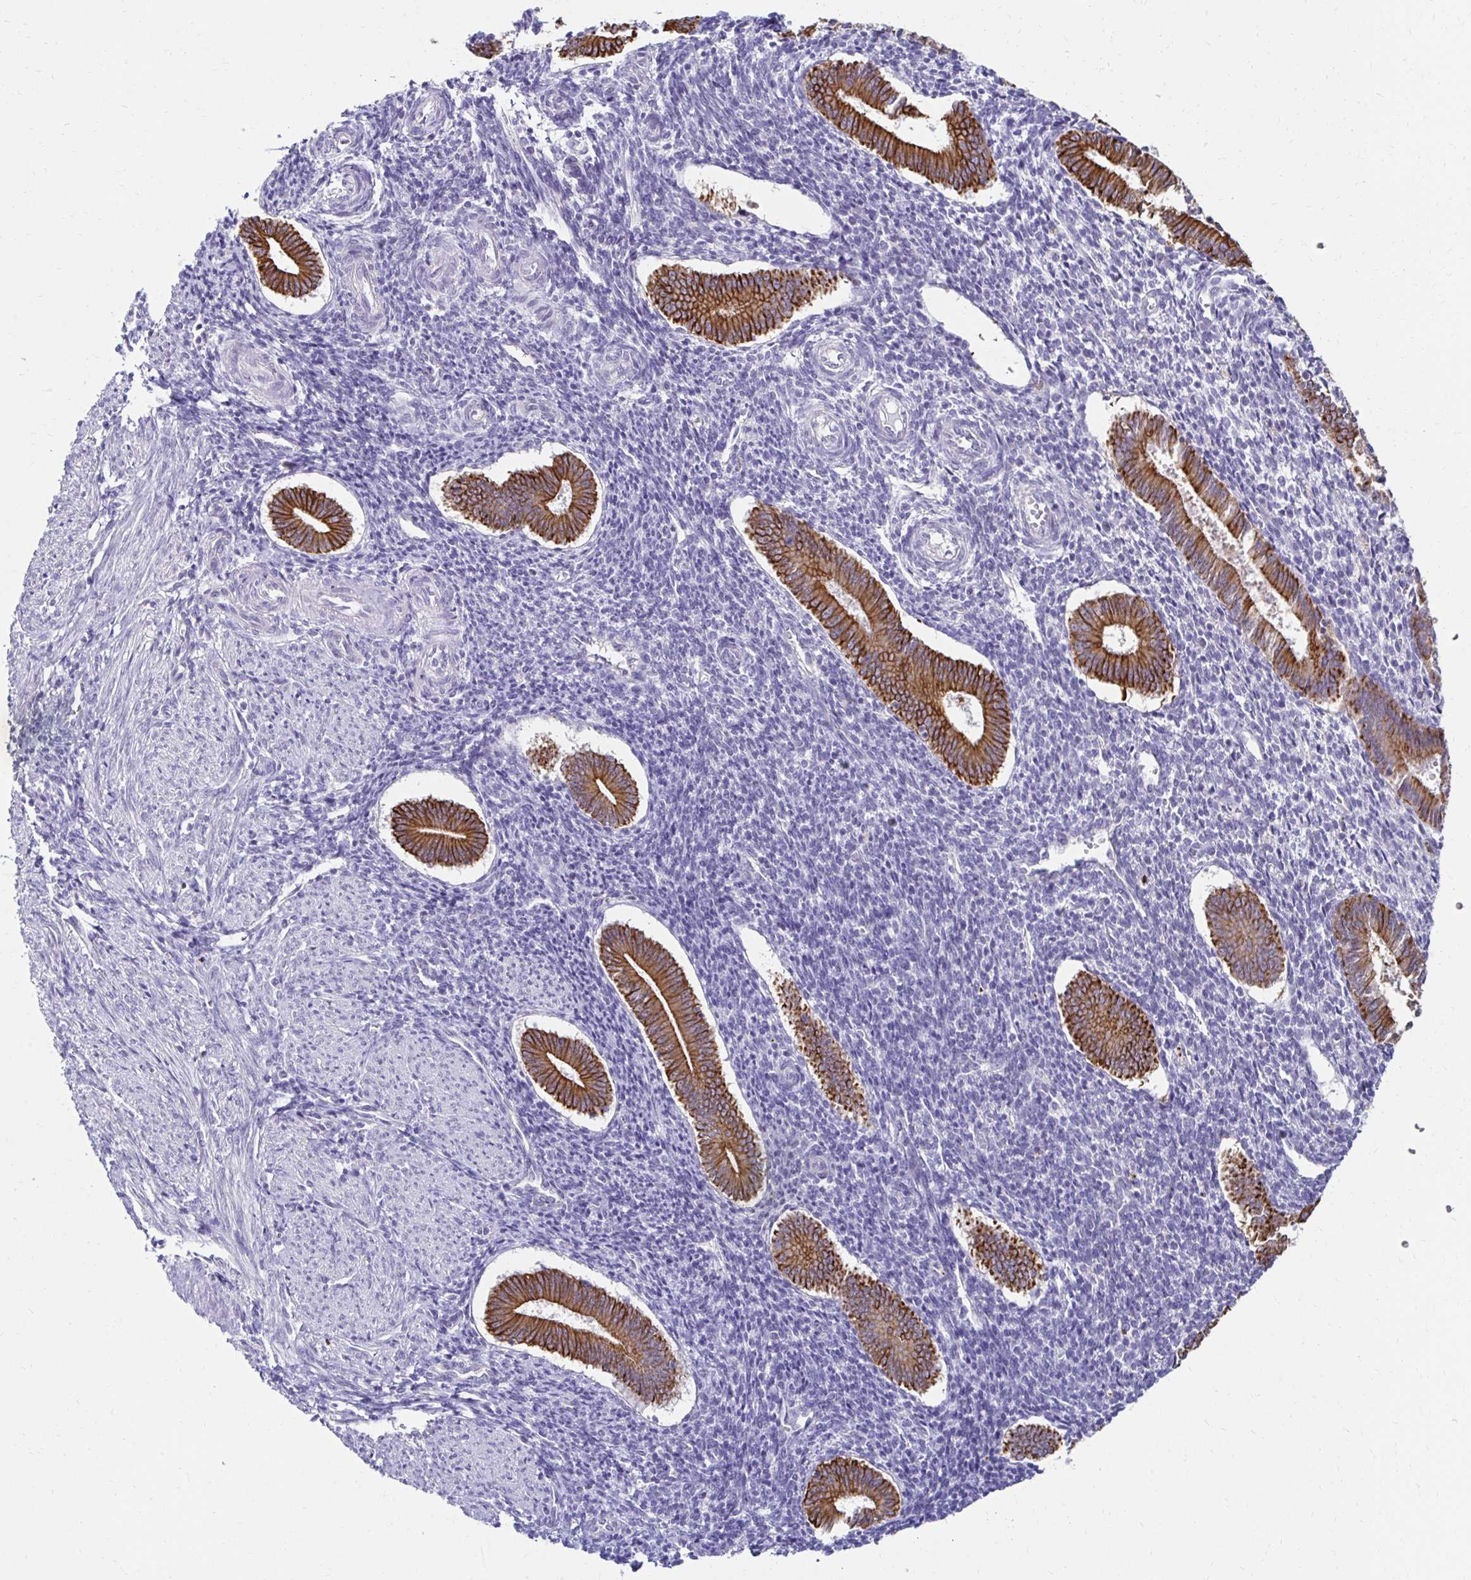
{"staining": {"intensity": "negative", "quantity": "none", "location": "none"}, "tissue": "endometrium", "cell_type": "Cells in endometrial stroma", "image_type": "normal", "snomed": [{"axis": "morphology", "description": "Normal tissue, NOS"}, {"axis": "topography", "description": "Endometrium"}], "caption": "This histopathology image is of benign endometrium stained with immunohistochemistry (IHC) to label a protein in brown with the nuclei are counter-stained blue. There is no staining in cells in endometrial stroma.", "gene": "C1QTNF2", "patient": {"sex": "female", "age": 25}}